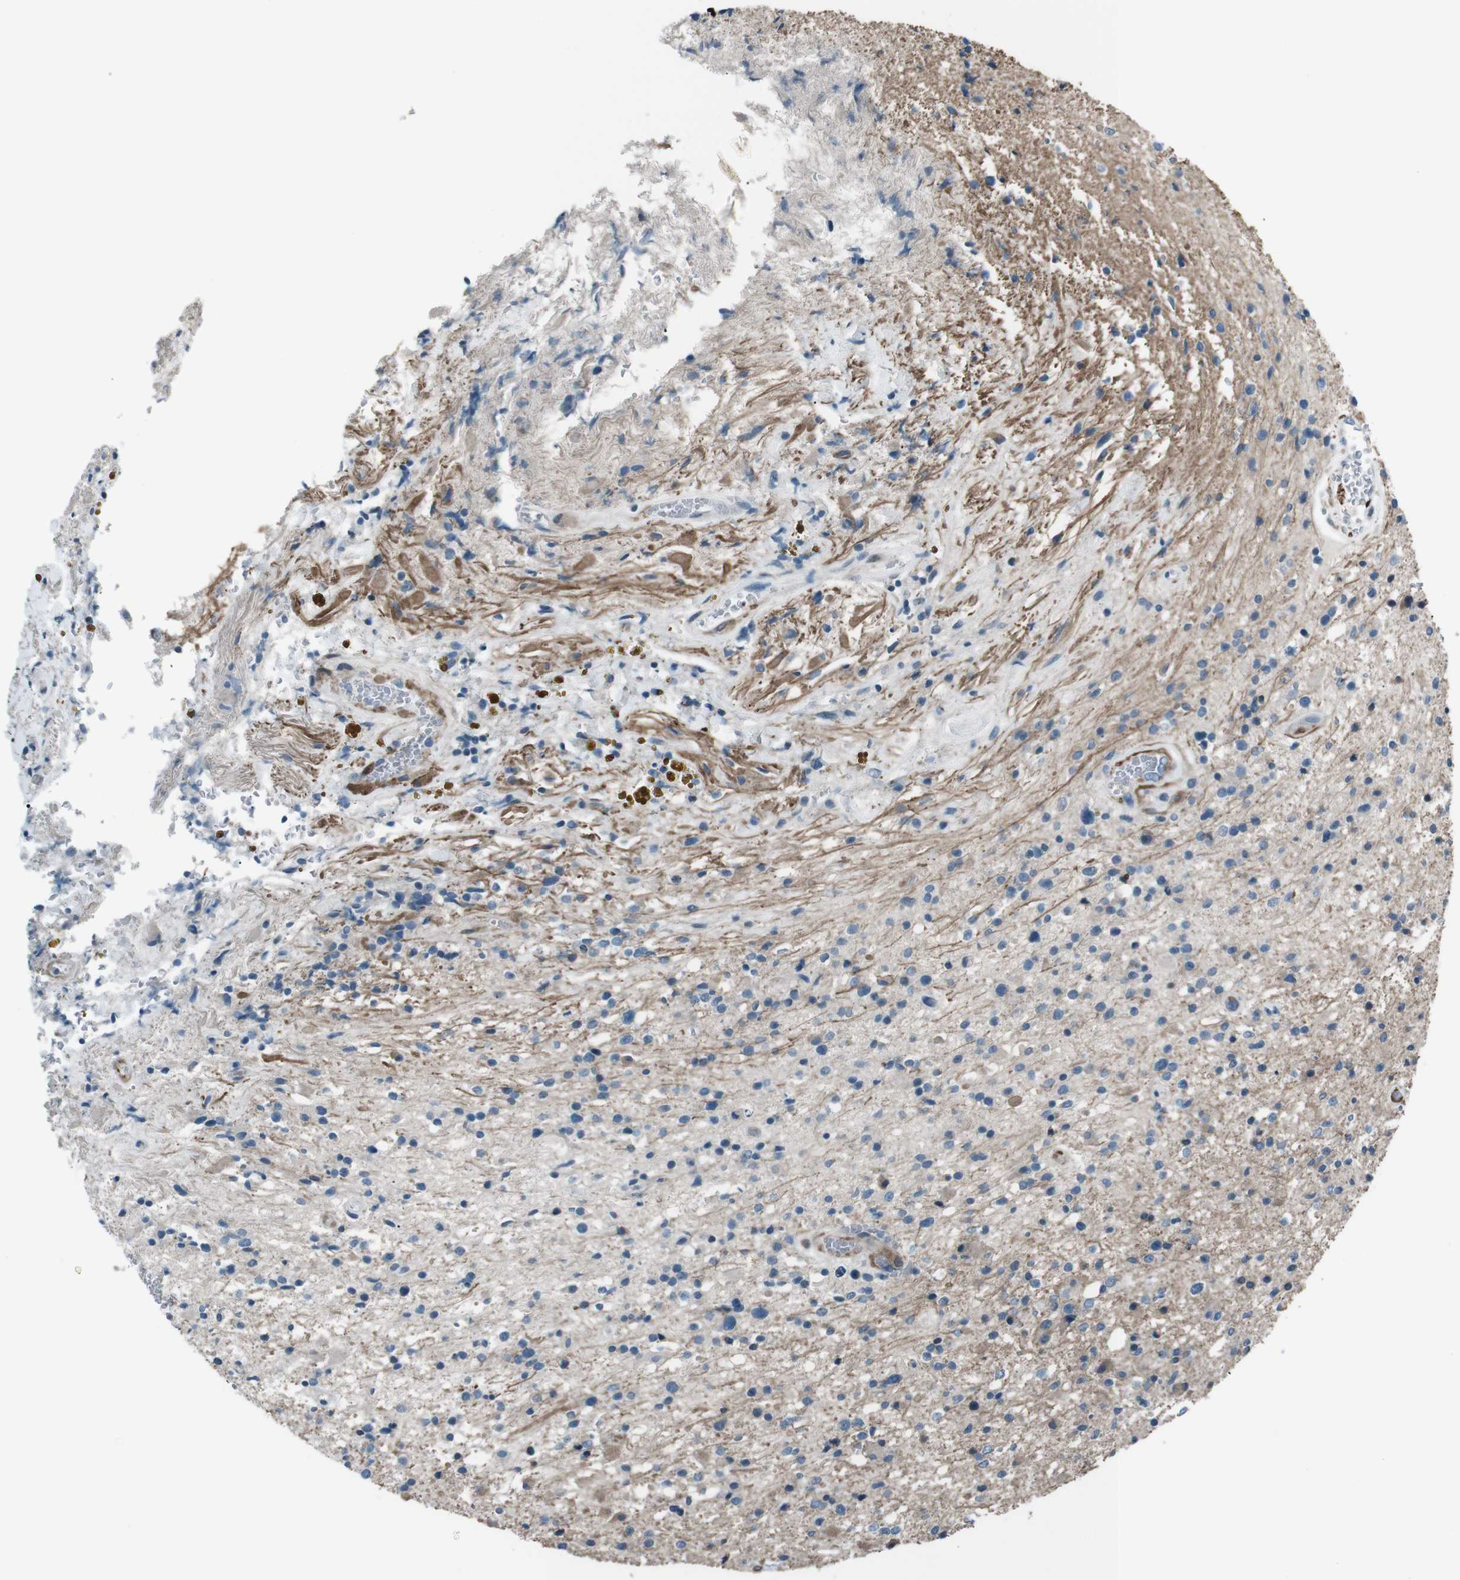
{"staining": {"intensity": "moderate", "quantity": "<25%", "location": "cytoplasmic/membranous"}, "tissue": "glioma", "cell_type": "Tumor cells", "image_type": "cancer", "snomed": [{"axis": "morphology", "description": "Glioma, malignant, High grade"}, {"axis": "topography", "description": "Brain"}], "caption": "Moderate cytoplasmic/membranous staining for a protein is identified in about <25% of tumor cells of glioma using IHC.", "gene": "PDLIM5", "patient": {"sex": "male", "age": 33}}